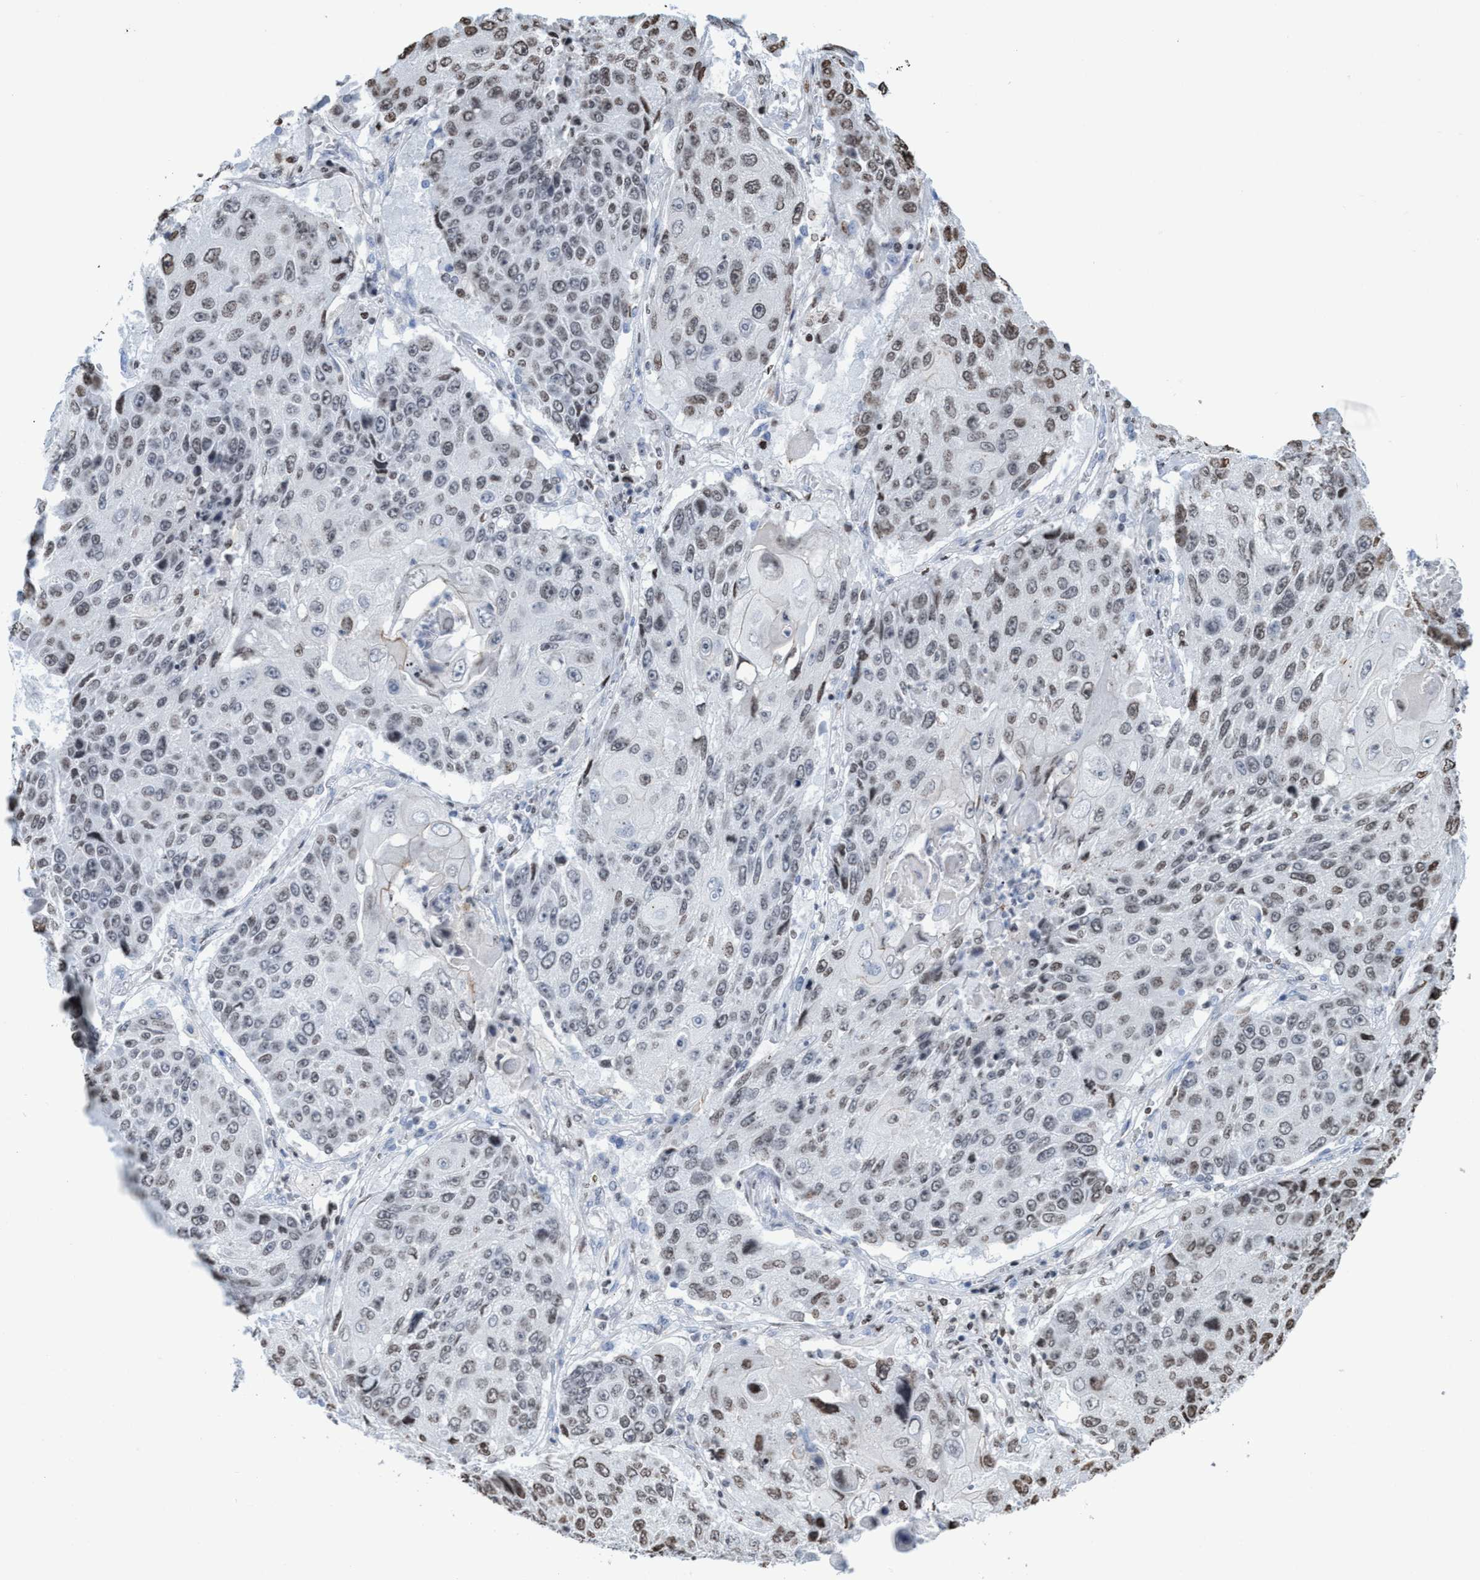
{"staining": {"intensity": "weak", "quantity": ">75%", "location": "nuclear"}, "tissue": "lung cancer", "cell_type": "Tumor cells", "image_type": "cancer", "snomed": [{"axis": "morphology", "description": "Squamous cell carcinoma, NOS"}, {"axis": "topography", "description": "Lung"}], "caption": "About >75% of tumor cells in squamous cell carcinoma (lung) show weak nuclear protein staining as visualized by brown immunohistochemical staining.", "gene": "CBX2", "patient": {"sex": "male", "age": 61}}